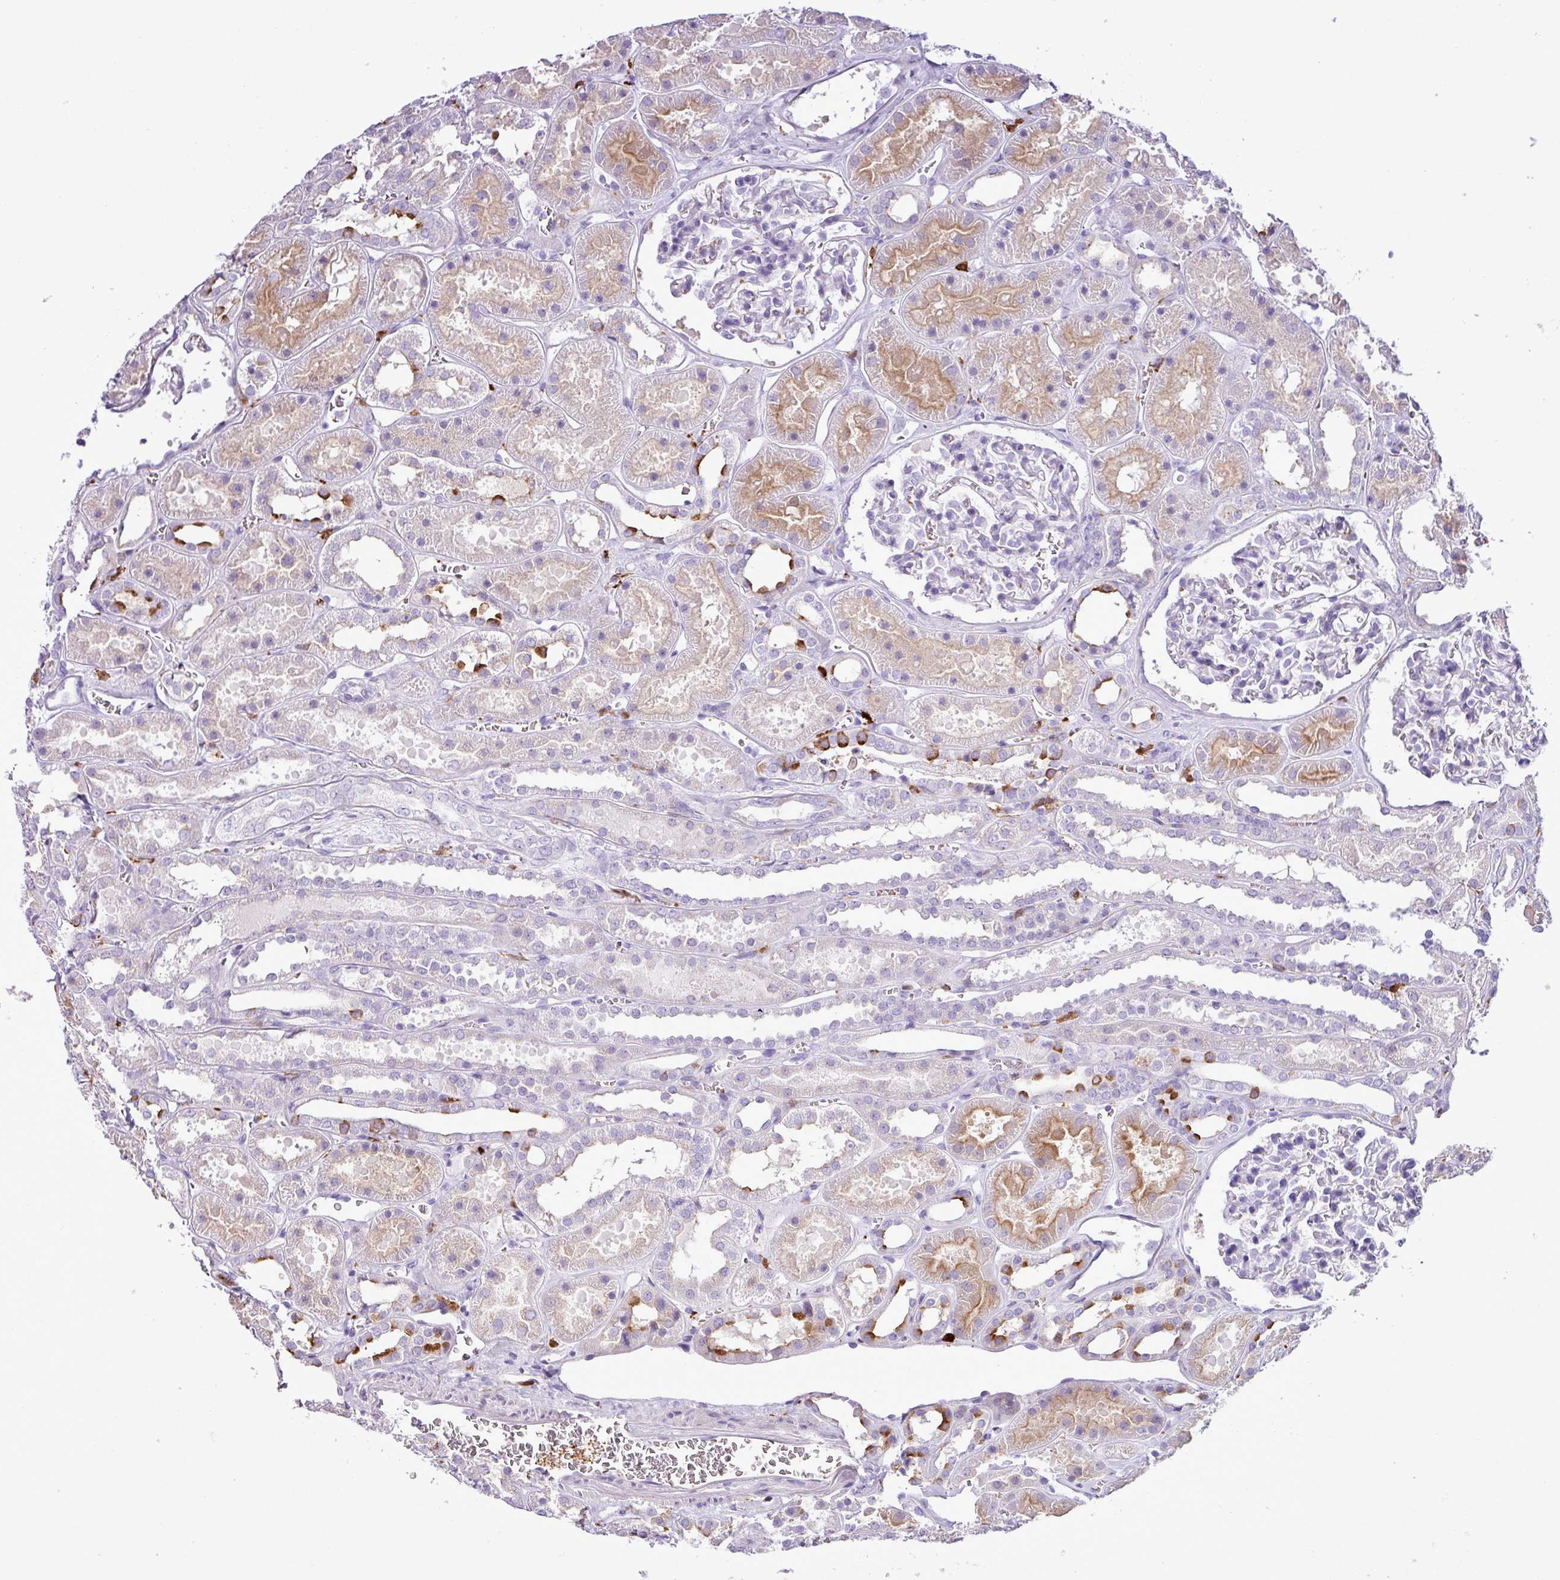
{"staining": {"intensity": "negative", "quantity": "none", "location": "none"}, "tissue": "kidney", "cell_type": "Cells in glomeruli", "image_type": "normal", "snomed": [{"axis": "morphology", "description": "Normal tissue, NOS"}, {"axis": "topography", "description": "Kidney"}], "caption": "DAB immunohistochemical staining of unremarkable human kidney displays no significant positivity in cells in glomeruli.", "gene": "TMEM200C", "patient": {"sex": "female", "age": 41}}